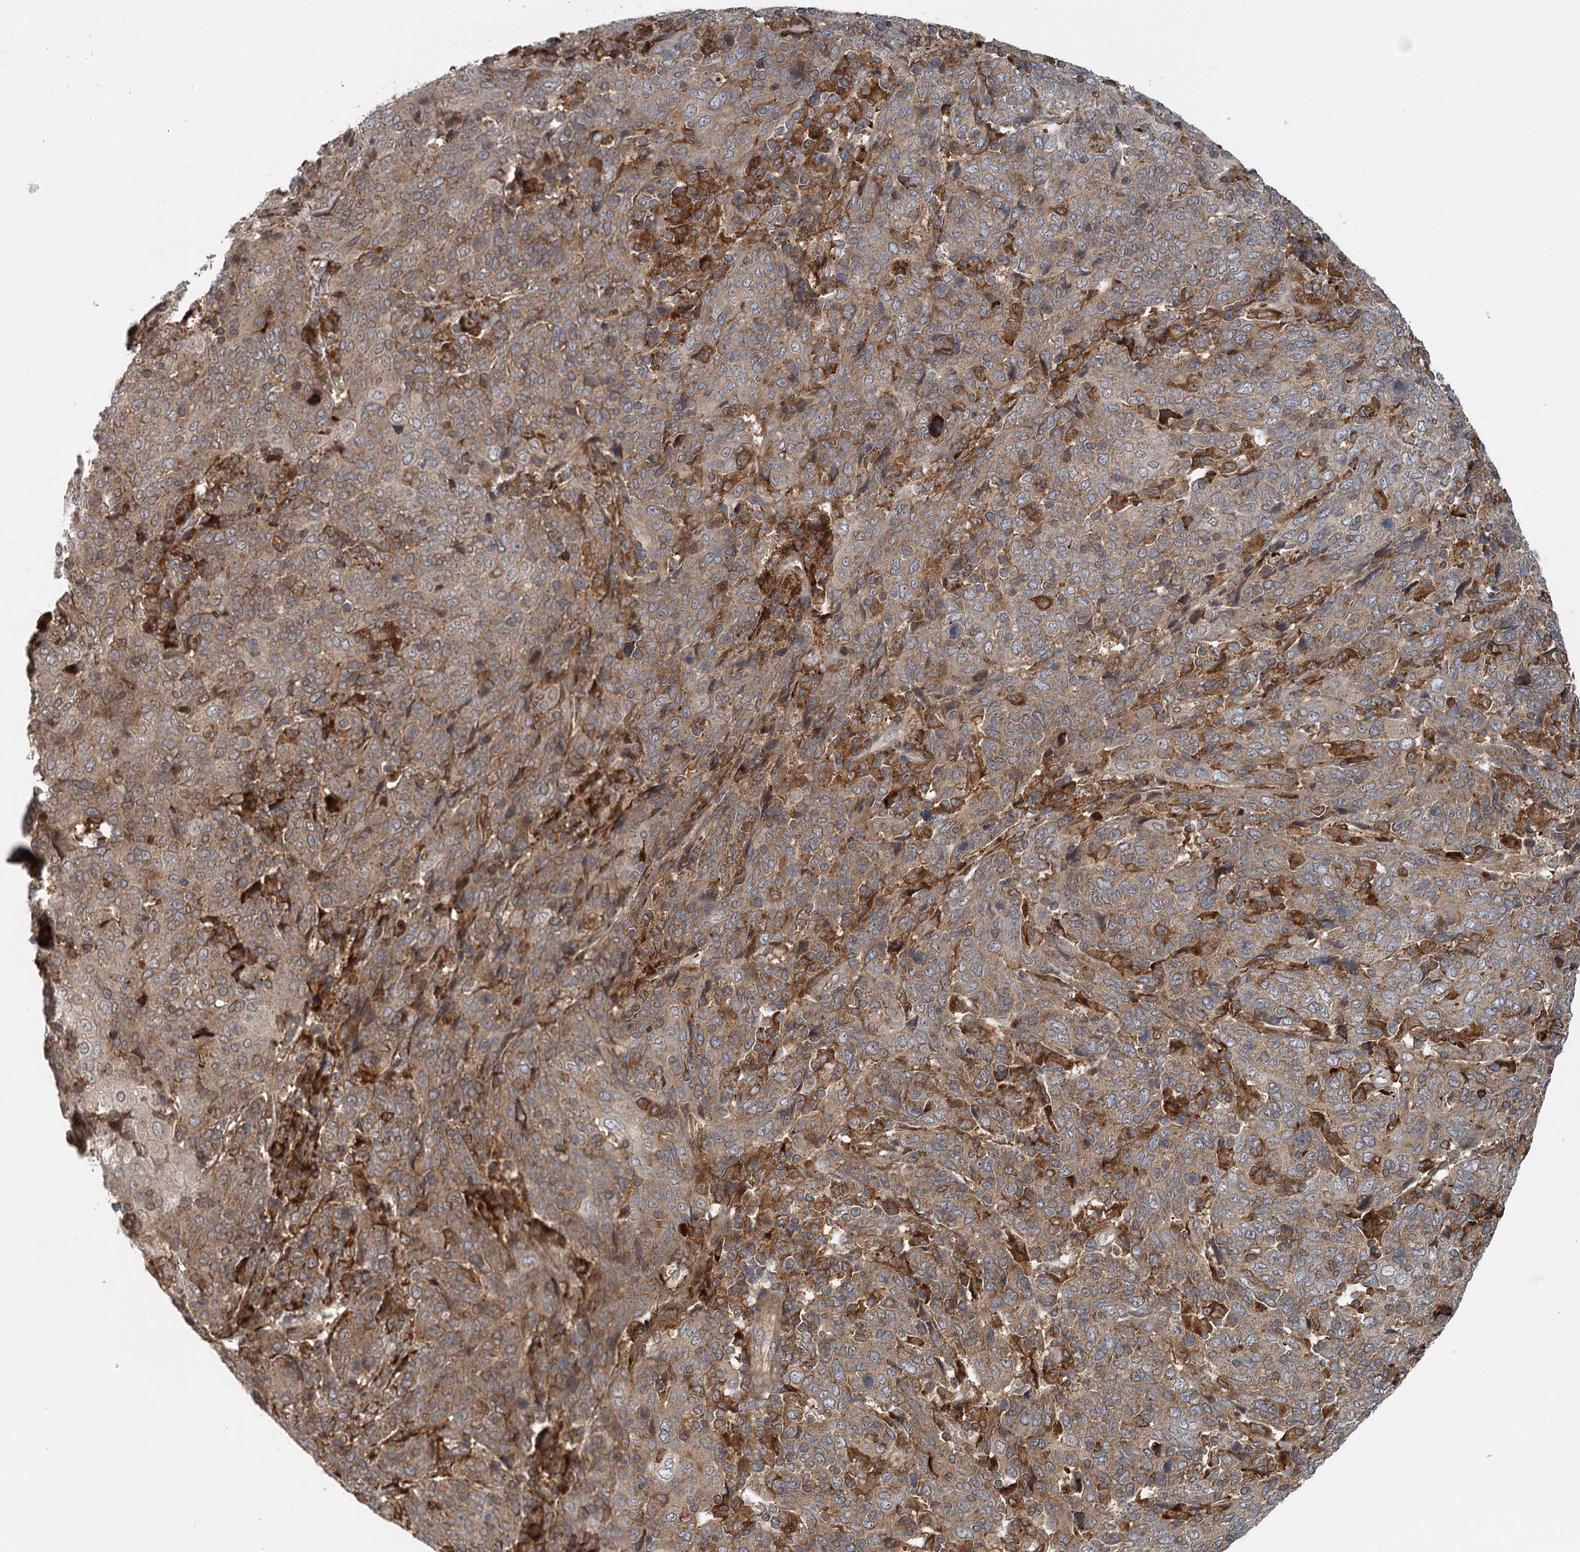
{"staining": {"intensity": "moderate", "quantity": ">75%", "location": "cytoplasmic/membranous"}, "tissue": "cervical cancer", "cell_type": "Tumor cells", "image_type": "cancer", "snomed": [{"axis": "morphology", "description": "Squamous cell carcinoma, NOS"}, {"axis": "topography", "description": "Cervix"}], "caption": "The immunohistochemical stain labels moderate cytoplasmic/membranous staining in tumor cells of cervical cancer (squamous cell carcinoma) tissue.", "gene": "RNF111", "patient": {"sex": "female", "age": 67}}